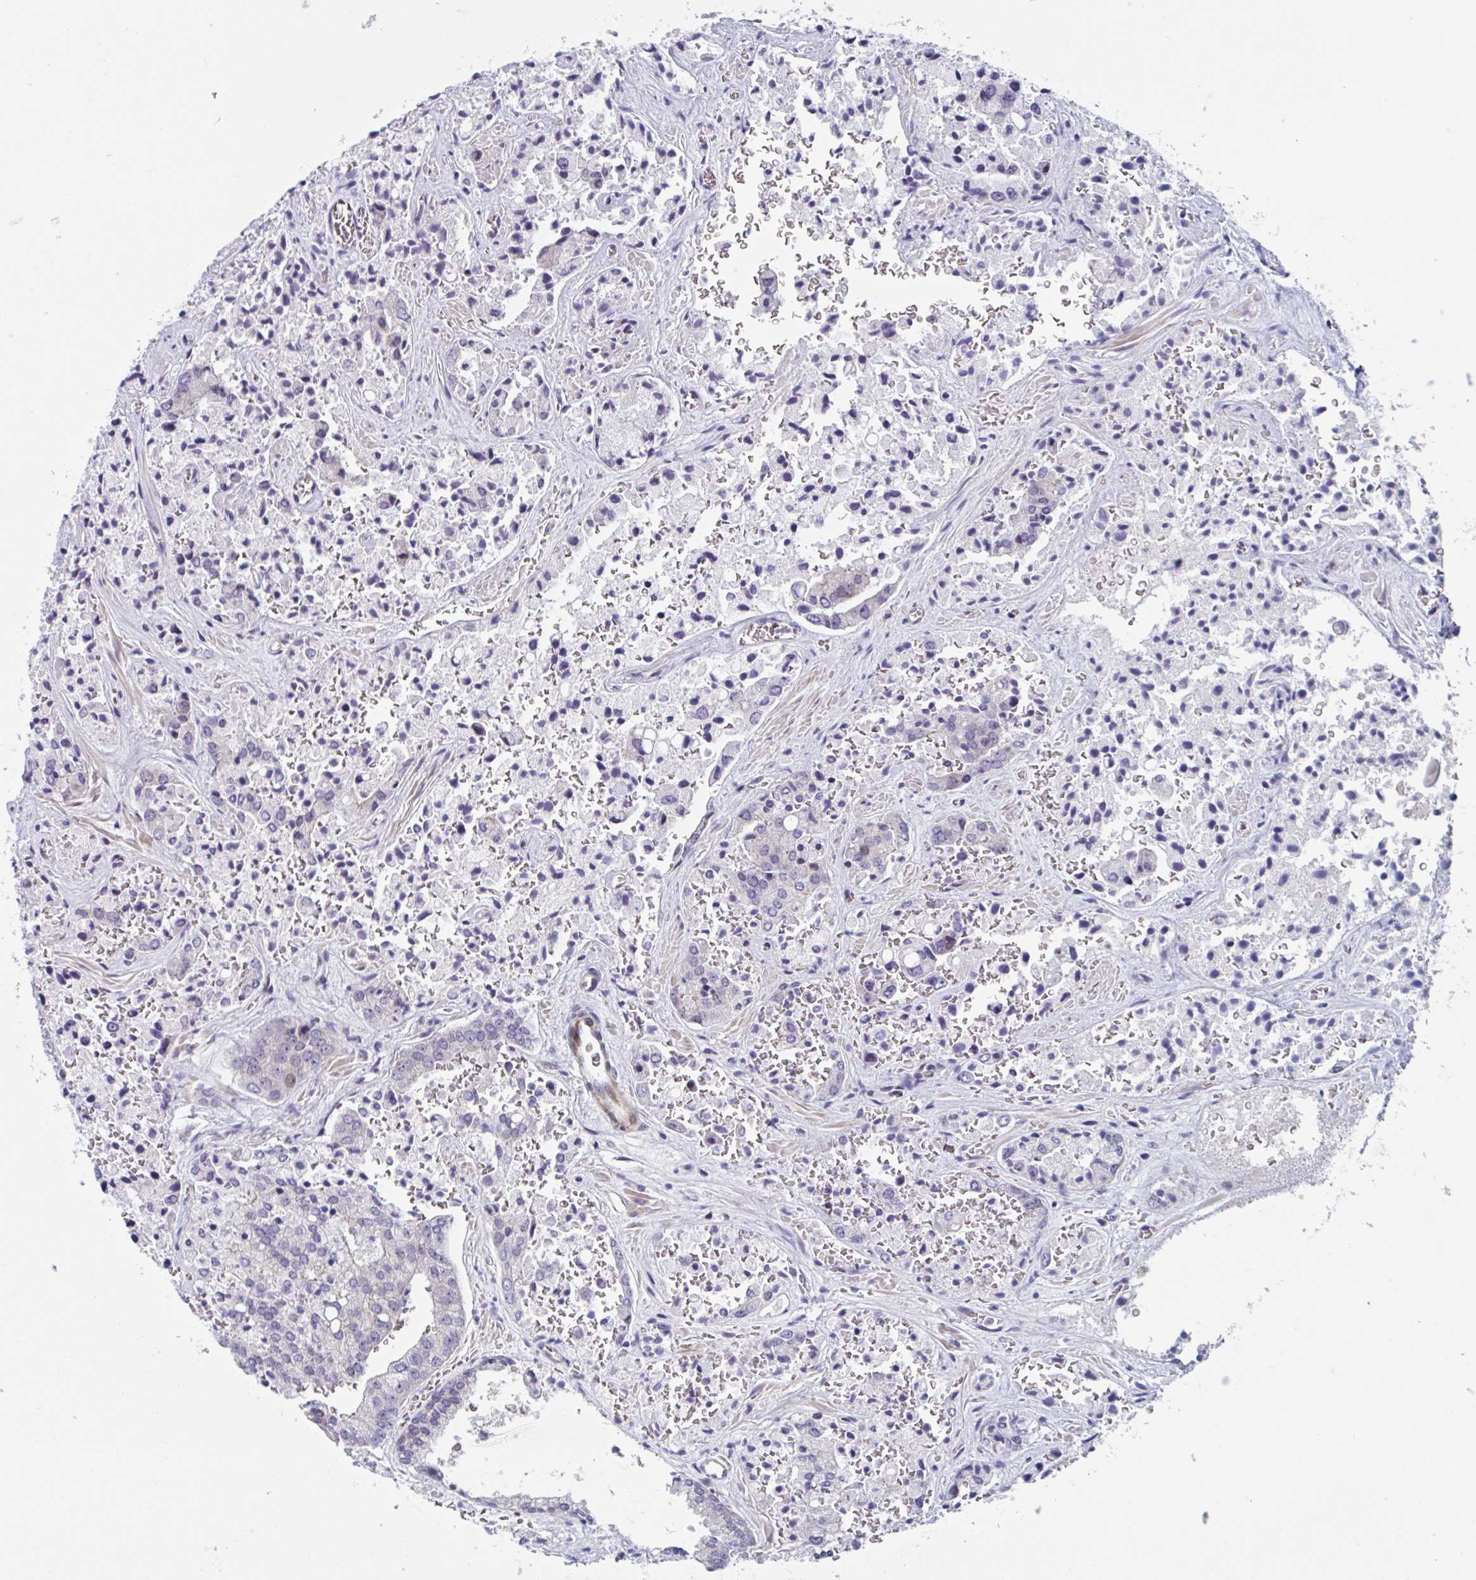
{"staining": {"intensity": "negative", "quantity": "none", "location": "none"}, "tissue": "prostate cancer", "cell_type": "Tumor cells", "image_type": "cancer", "snomed": [{"axis": "morphology", "description": "Normal tissue, NOS"}, {"axis": "morphology", "description": "Adenocarcinoma, High grade"}, {"axis": "topography", "description": "Prostate"}, {"axis": "topography", "description": "Peripheral nerve tissue"}], "caption": "Protein analysis of adenocarcinoma (high-grade) (prostate) demonstrates no significant staining in tumor cells.", "gene": "DUXA", "patient": {"sex": "male", "age": 68}}